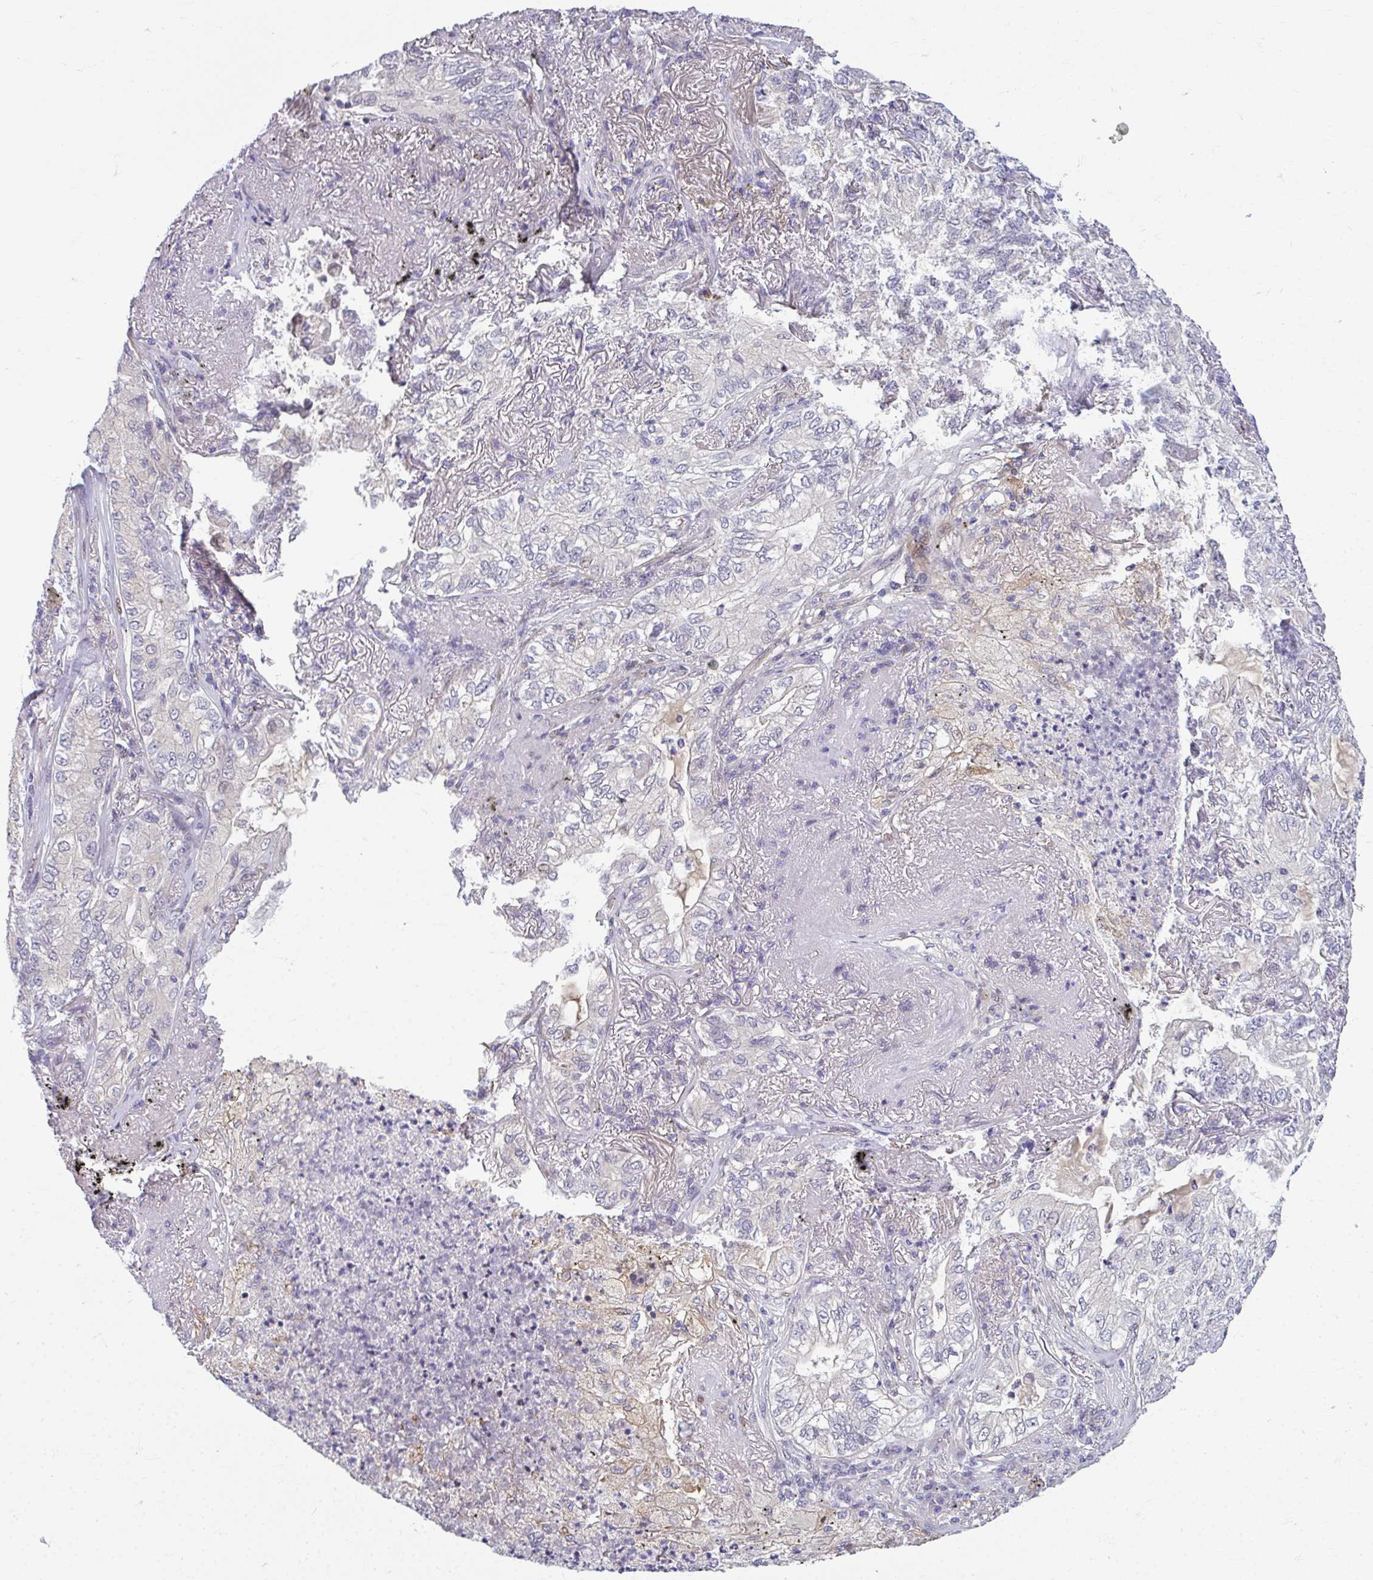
{"staining": {"intensity": "negative", "quantity": "none", "location": "none"}, "tissue": "lung cancer", "cell_type": "Tumor cells", "image_type": "cancer", "snomed": [{"axis": "morphology", "description": "Adenocarcinoma, NOS"}, {"axis": "topography", "description": "Lung"}], "caption": "Human adenocarcinoma (lung) stained for a protein using immunohistochemistry (IHC) demonstrates no staining in tumor cells.", "gene": "ODF1", "patient": {"sex": "female", "age": 73}}